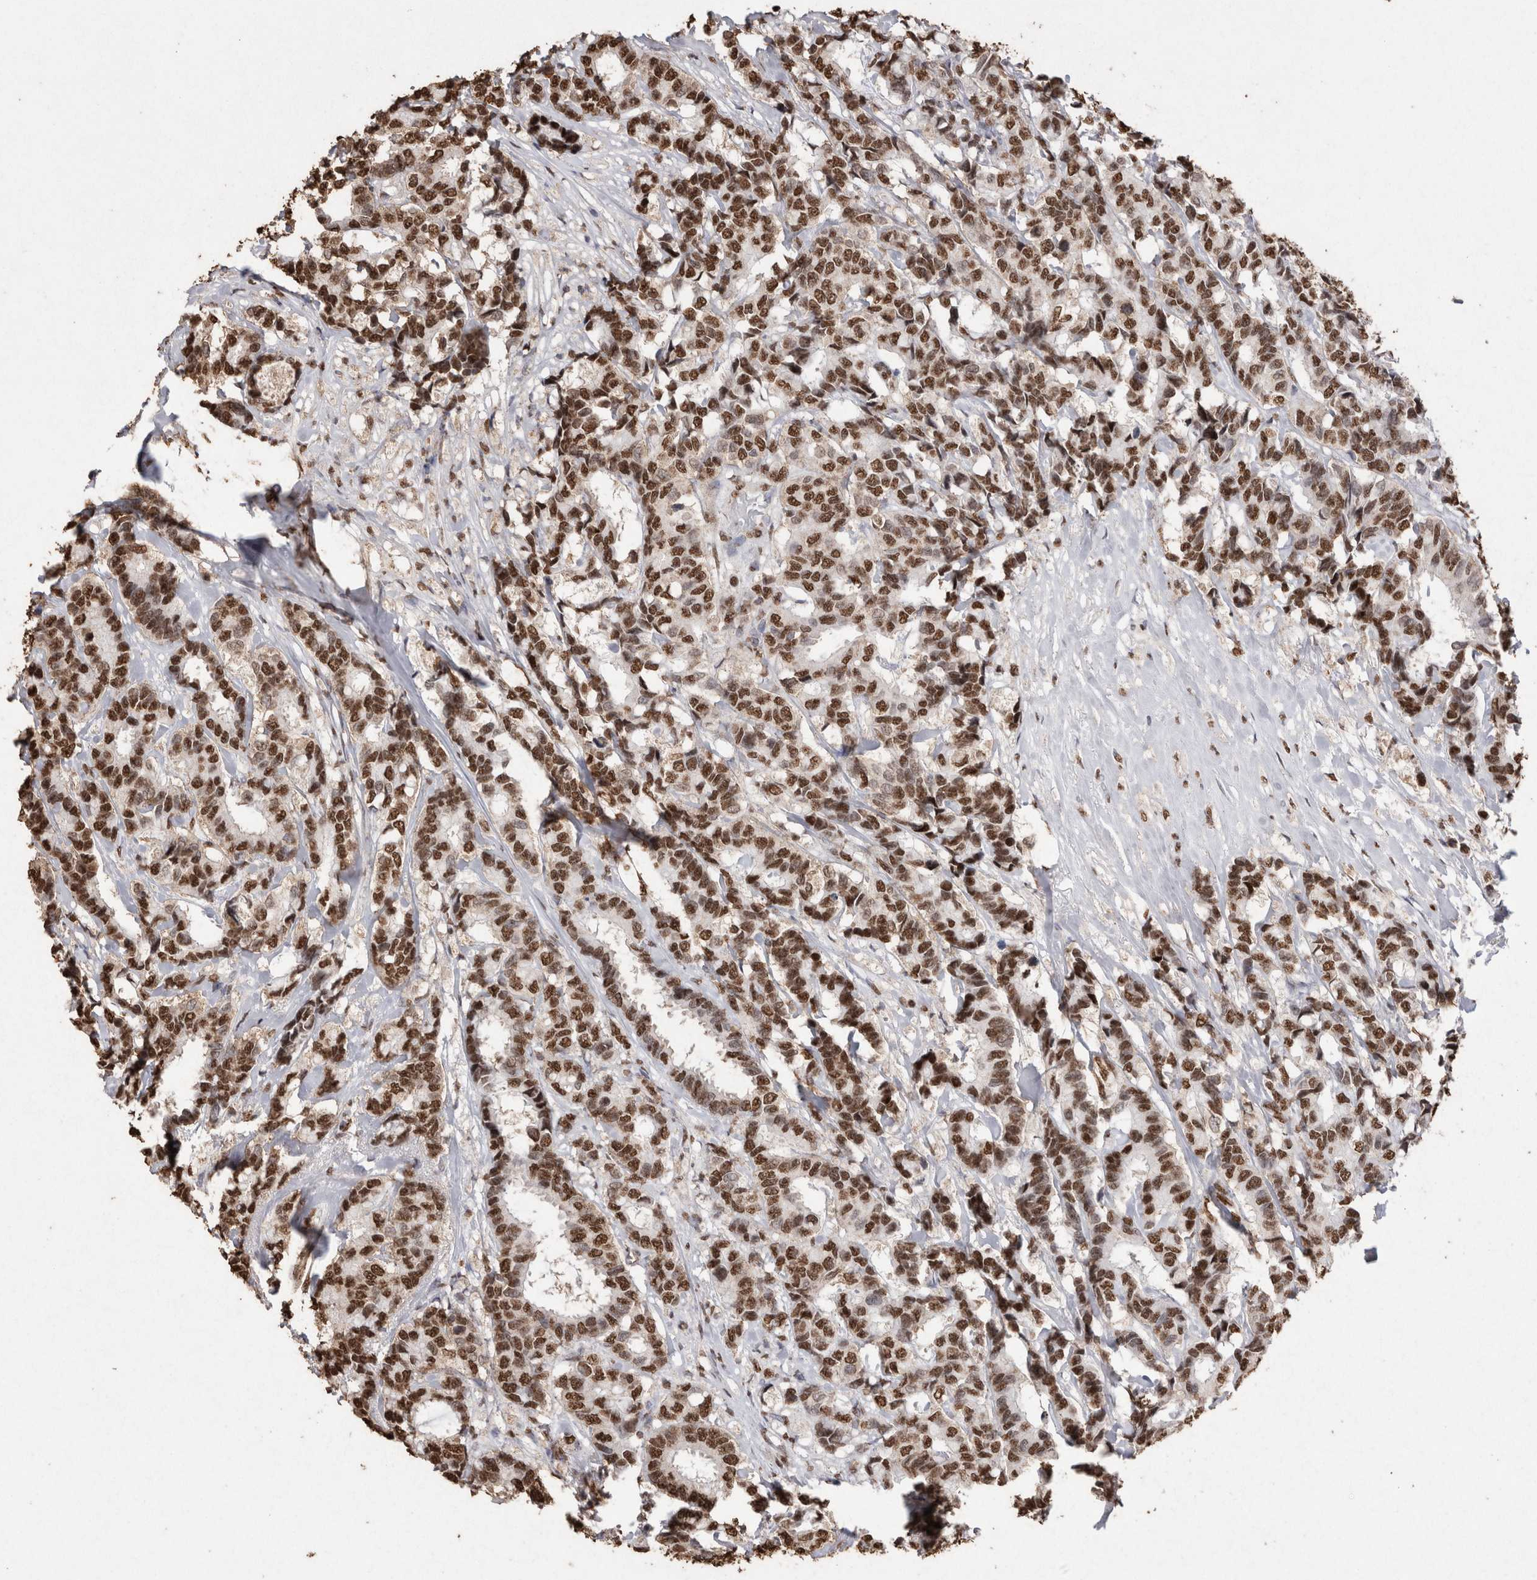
{"staining": {"intensity": "strong", "quantity": ">75%", "location": "nuclear"}, "tissue": "breast cancer", "cell_type": "Tumor cells", "image_type": "cancer", "snomed": [{"axis": "morphology", "description": "Duct carcinoma"}, {"axis": "topography", "description": "Breast"}], "caption": "Immunohistochemistry of human invasive ductal carcinoma (breast) displays high levels of strong nuclear positivity in about >75% of tumor cells.", "gene": "NTHL1", "patient": {"sex": "female", "age": 87}}